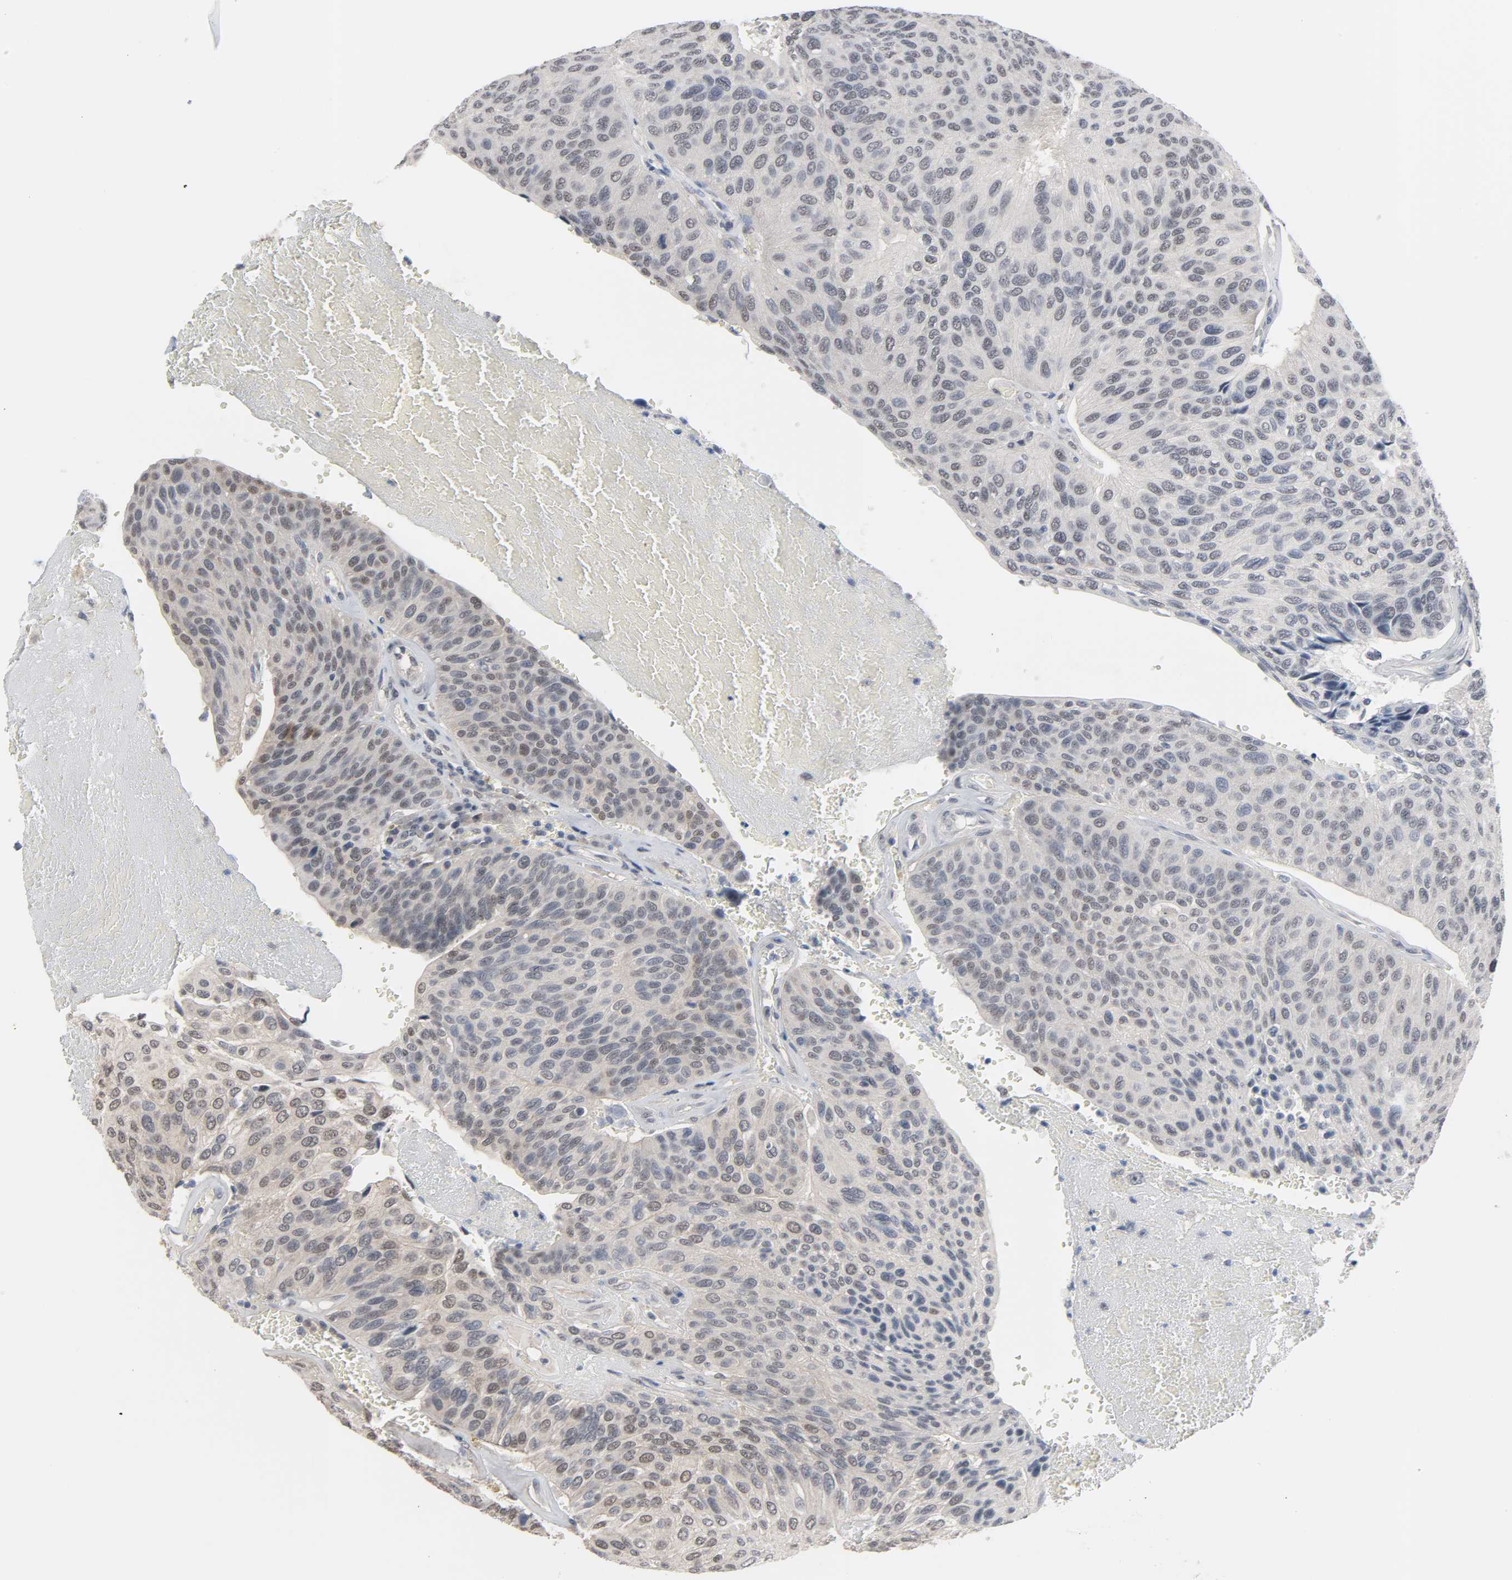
{"staining": {"intensity": "weak", "quantity": "<25%", "location": "cytoplasmic/membranous"}, "tissue": "urothelial cancer", "cell_type": "Tumor cells", "image_type": "cancer", "snomed": [{"axis": "morphology", "description": "Urothelial carcinoma, High grade"}, {"axis": "topography", "description": "Urinary bladder"}], "caption": "Urothelial cancer was stained to show a protein in brown. There is no significant positivity in tumor cells.", "gene": "ACSS2", "patient": {"sex": "male", "age": 66}}